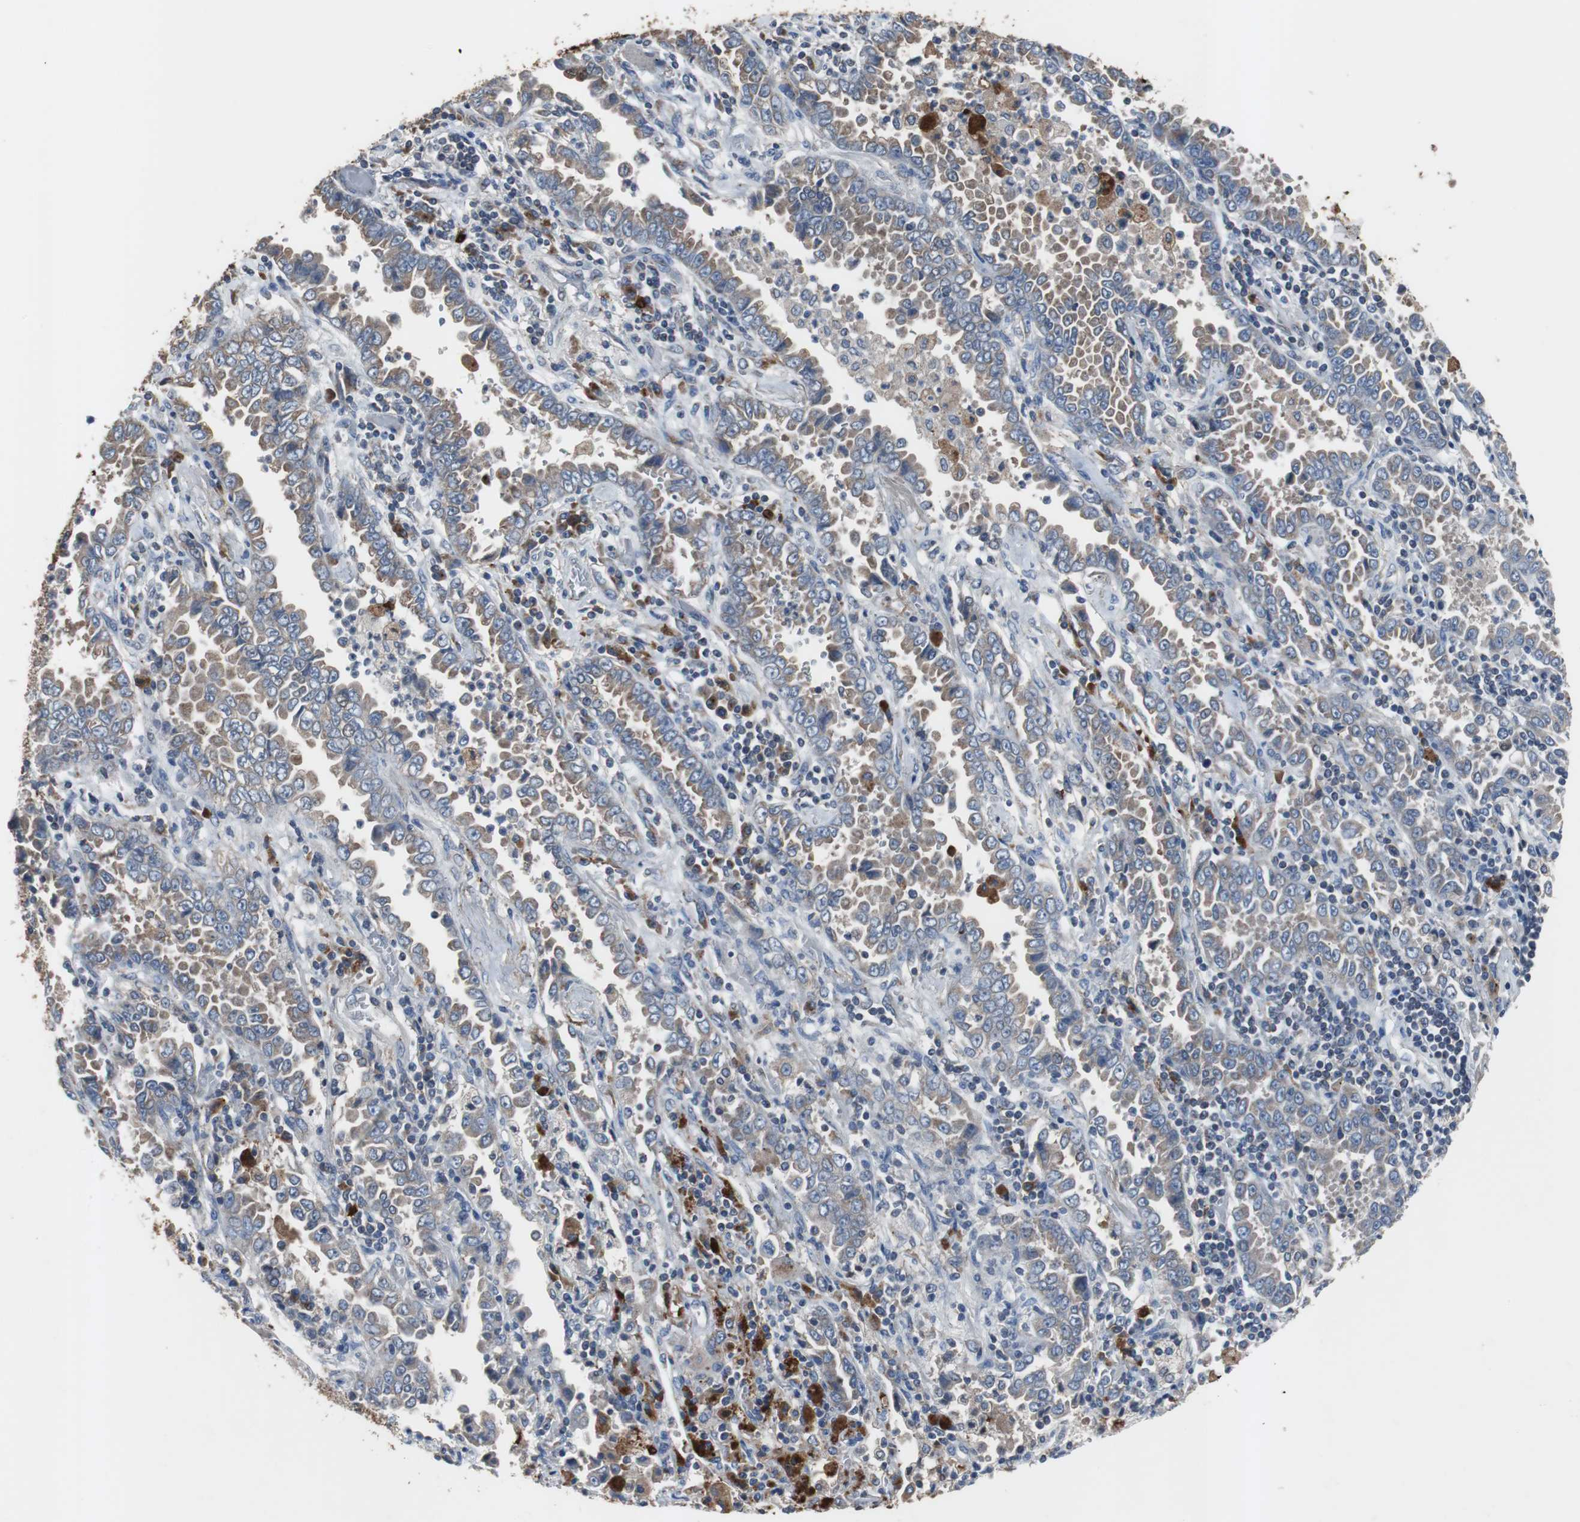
{"staining": {"intensity": "moderate", "quantity": ">75%", "location": "cytoplasmic/membranous"}, "tissue": "lung cancer", "cell_type": "Tumor cells", "image_type": "cancer", "snomed": [{"axis": "morphology", "description": "Normal tissue, NOS"}, {"axis": "morphology", "description": "Inflammation, NOS"}, {"axis": "morphology", "description": "Adenocarcinoma, NOS"}, {"axis": "topography", "description": "Lung"}], "caption": "Immunohistochemical staining of human lung adenocarcinoma exhibits medium levels of moderate cytoplasmic/membranous protein positivity in approximately >75% of tumor cells.", "gene": "CALB2", "patient": {"sex": "female", "age": 64}}